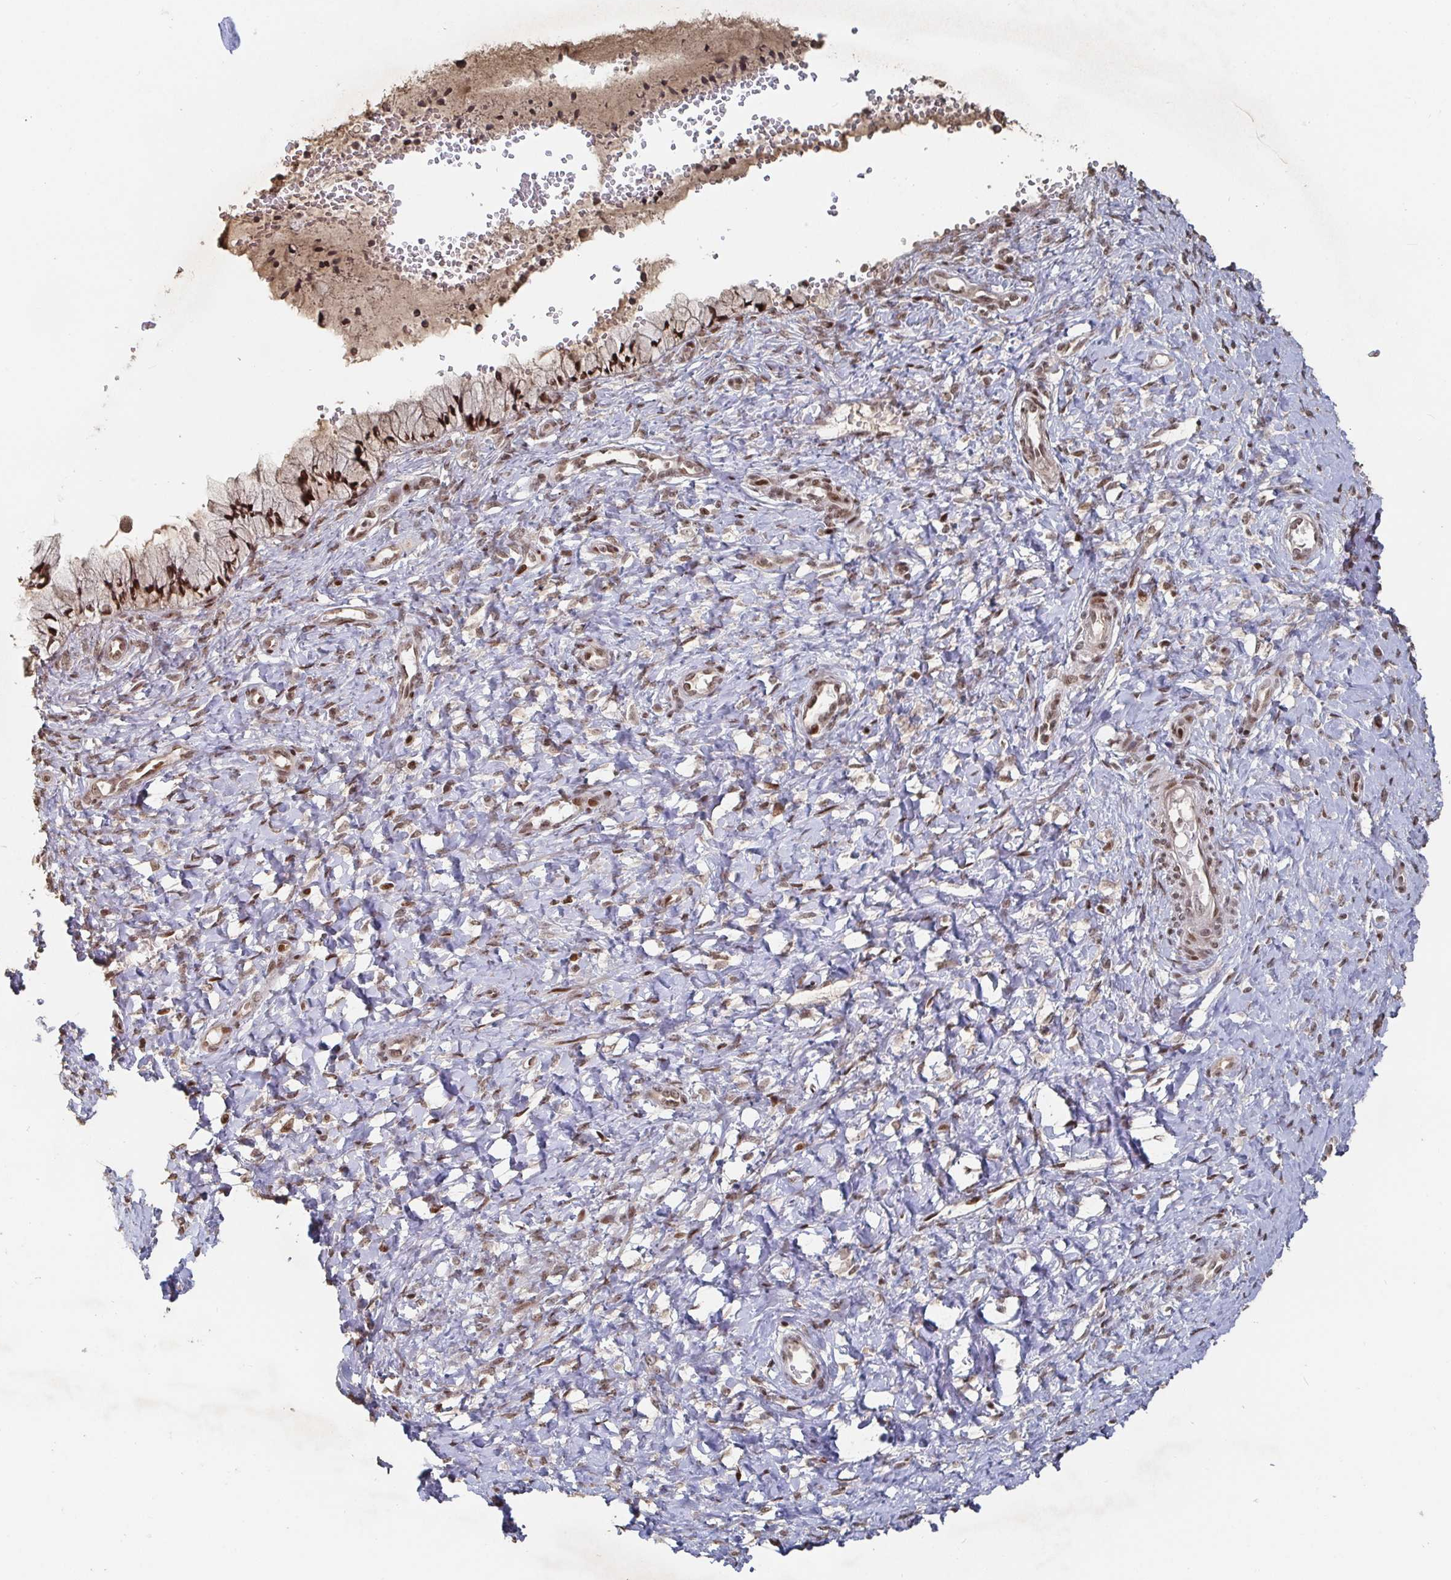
{"staining": {"intensity": "moderate", "quantity": ">75%", "location": "nuclear"}, "tissue": "cervix", "cell_type": "Glandular cells", "image_type": "normal", "snomed": [{"axis": "morphology", "description": "Normal tissue, NOS"}, {"axis": "topography", "description": "Cervix"}], "caption": "Immunohistochemistry (IHC) histopathology image of benign human cervix stained for a protein (brown), which displays medium levels of moderate nuclear expression in about >75% of glandular cells.", "gene": "ZDHHC12", "patient": {"sex": "female", "age": 37}}